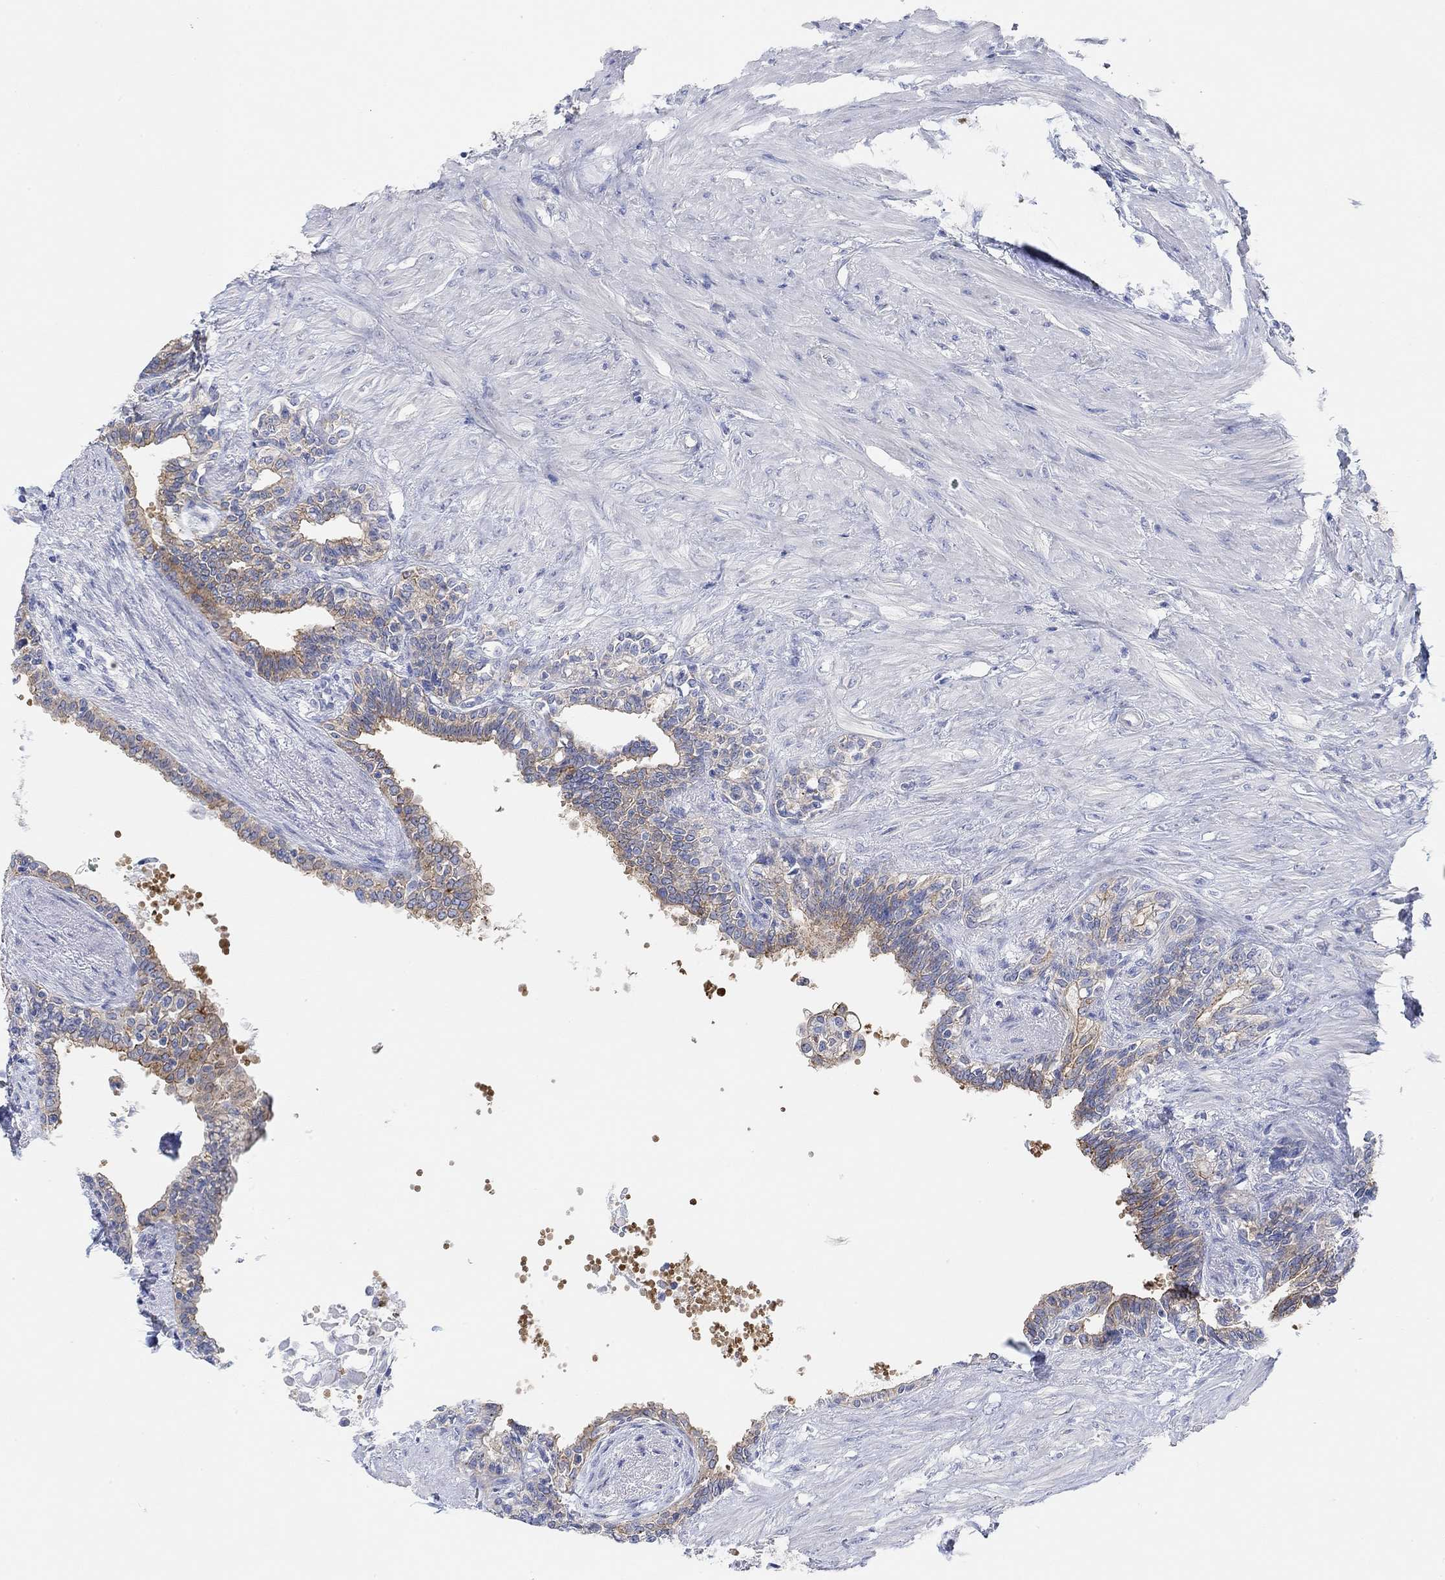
{"staining": {"intensity": "moderate", "quantity": "<25%", "location": "cytoplasmic/membranous"}, "tissue": "seminal vesicle", "cell_type": "Glandular cells", "image_type": "normal", "snomed": [{"axis": "morphology", "description": "Normal tissue, NOS"}, {"axis": "morphology", "description": "Urothelial carcinoma, NOS"}, {"axis": "topography", "description": "Urinary bladder"}, {"axis": "topography", "description": "Seminal veicle"}], "caption": "IHC image of normal seminal vesicle: human seminal vesicle stained using immunohistochemistry reveals low levels of moderate protein expression localized specifically in the cytoplasmic/membranous of glandular cells, appearing as a cytoplasmic/membranous brown color.", "gene": "RGS1", "patient": {"sex": "male", "age": 76}}